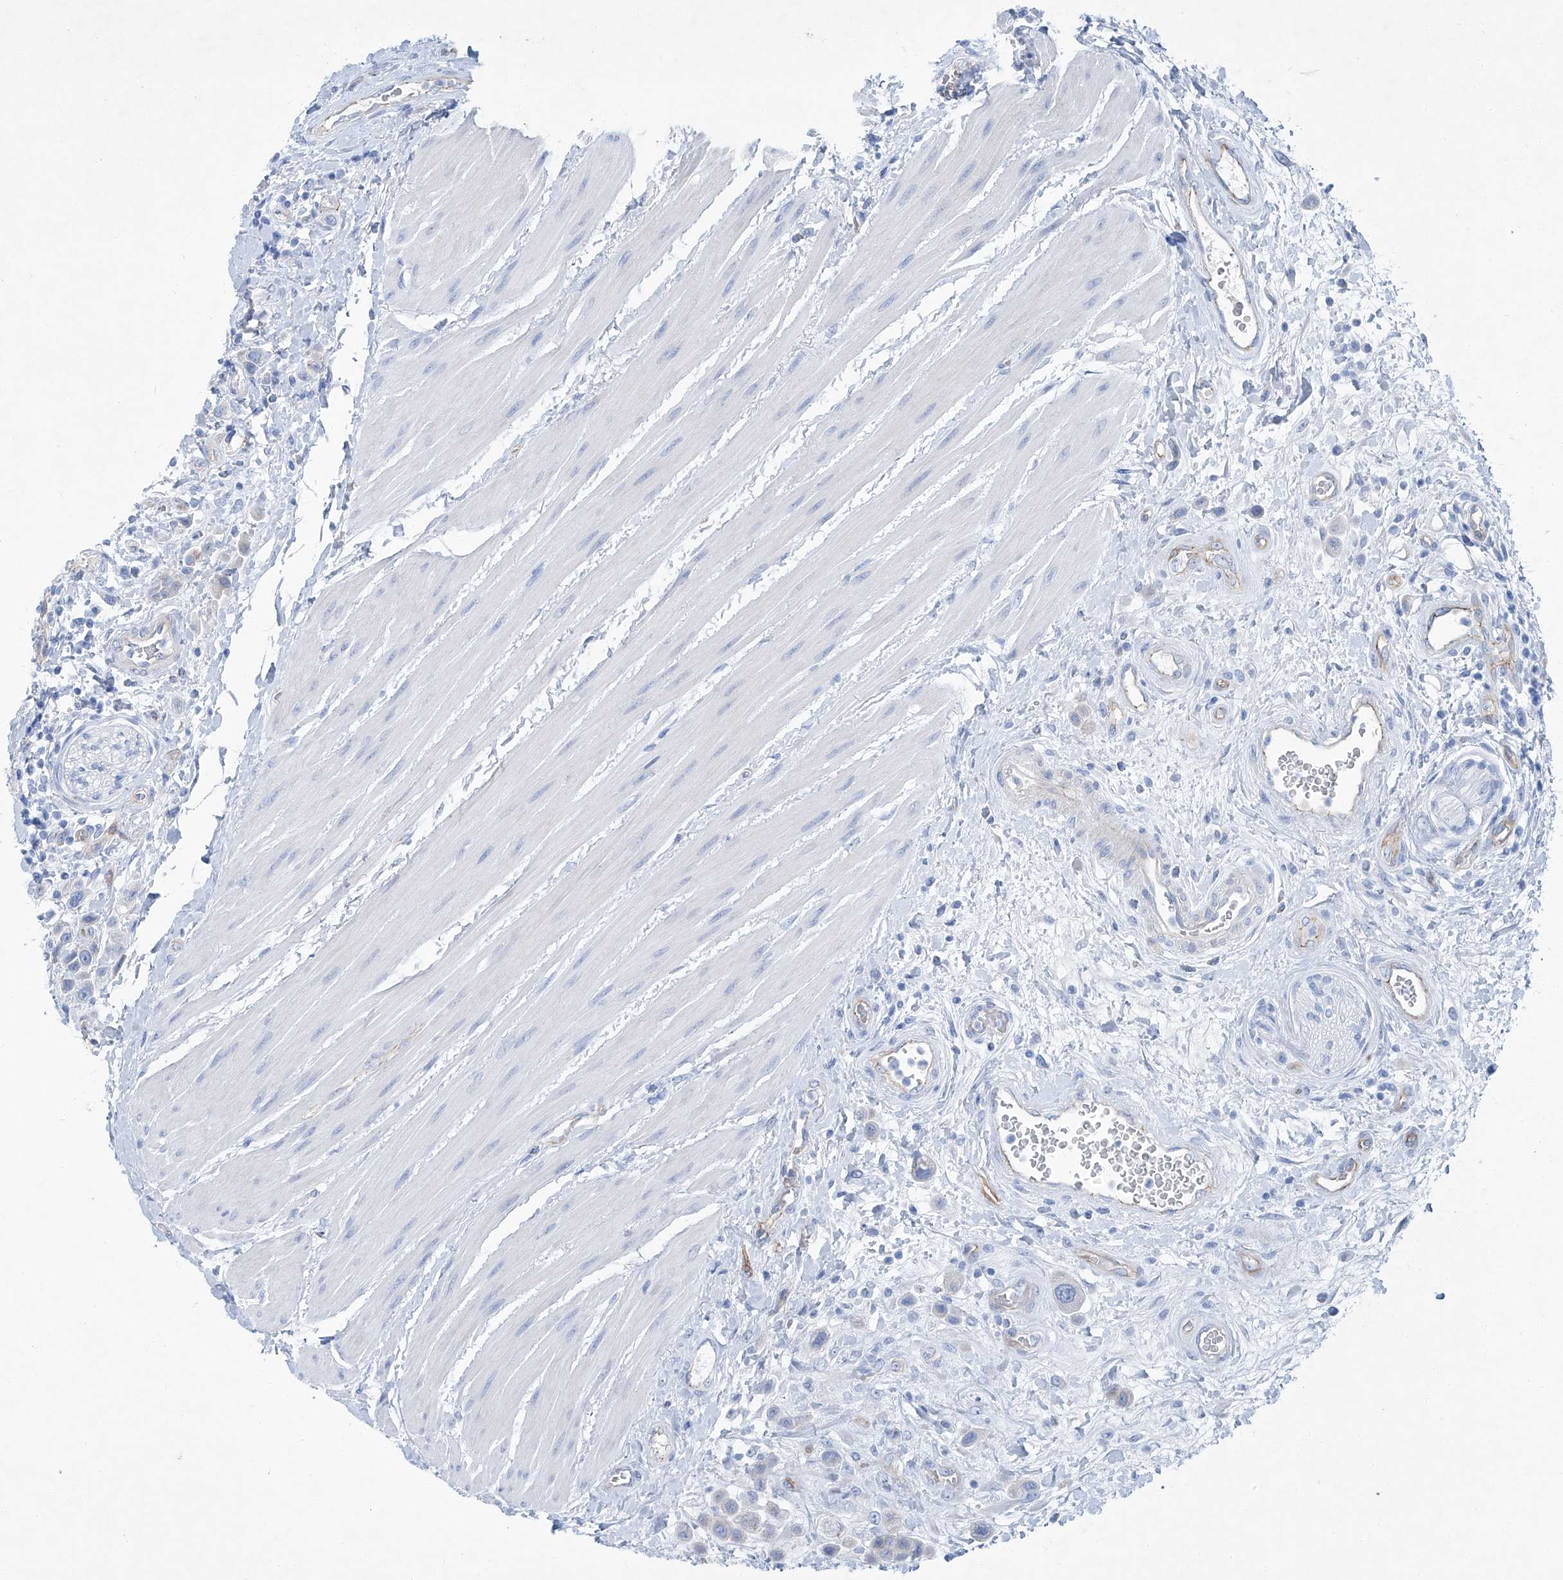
{"staining": {"intensity": "negative", "quantity": "none", "location": "none"}, "tissue": "urothelial cancer", "cell_type": "Tumor cells", "image_type": "cancer", "snomed": [{"axis": "morphology", "description": "Urothelial carcinoma, High grade"}, {"axis": "topography", "description": "Urinary bladder"}], "caption": "Immunohistochemical staining of high-grade urothelial carcinoma demonstrates no significant staining in tumor cells. The staining was performed using DAB to visualize the protein expression in brown, while the nuclei were stained in blue with hematoxylin (Magnification: 20x).", "gene": "MAGI1", "patient": {"sex": "male", "age": 50}}